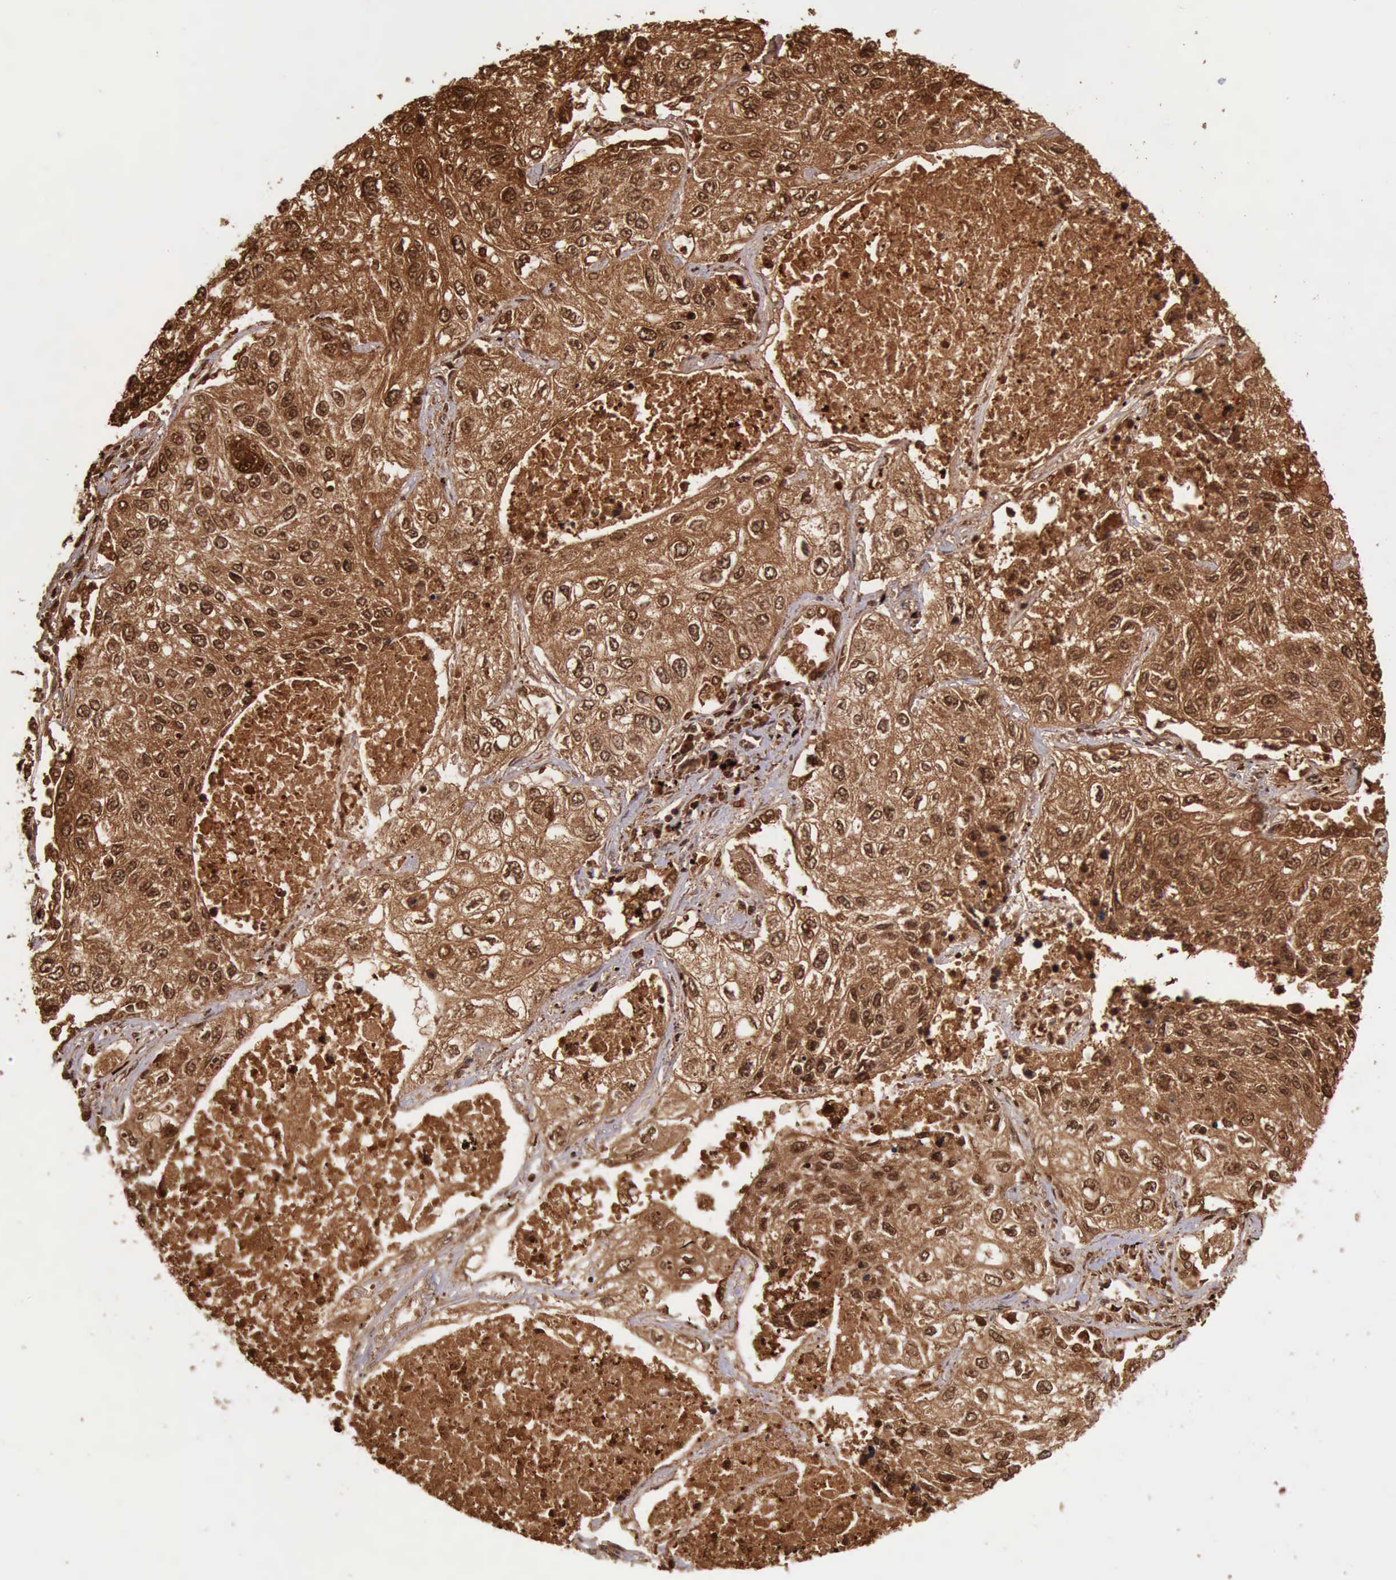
{"staining": {"intensity": "strong", "quantity": ">75%", "location": "cytoplasmic/membranous,nuclear"}, "tissue": "lung cancer", "cell_type": "Tumor cells", "image_type": "cancer", "snomed": [{"axis": "morphology", "description": "Squamous cell carcinoma, NOS"}, {"axis": "topography", "description": "Lung"}], "caption": "Tumor cells display strong cytoplasmic/membranous and nuclear staining in approximately >75% of cells in lung squamous cell carcinoma.", "gene": "CSTA", "patient": {"sex": "male", "age": 75}}